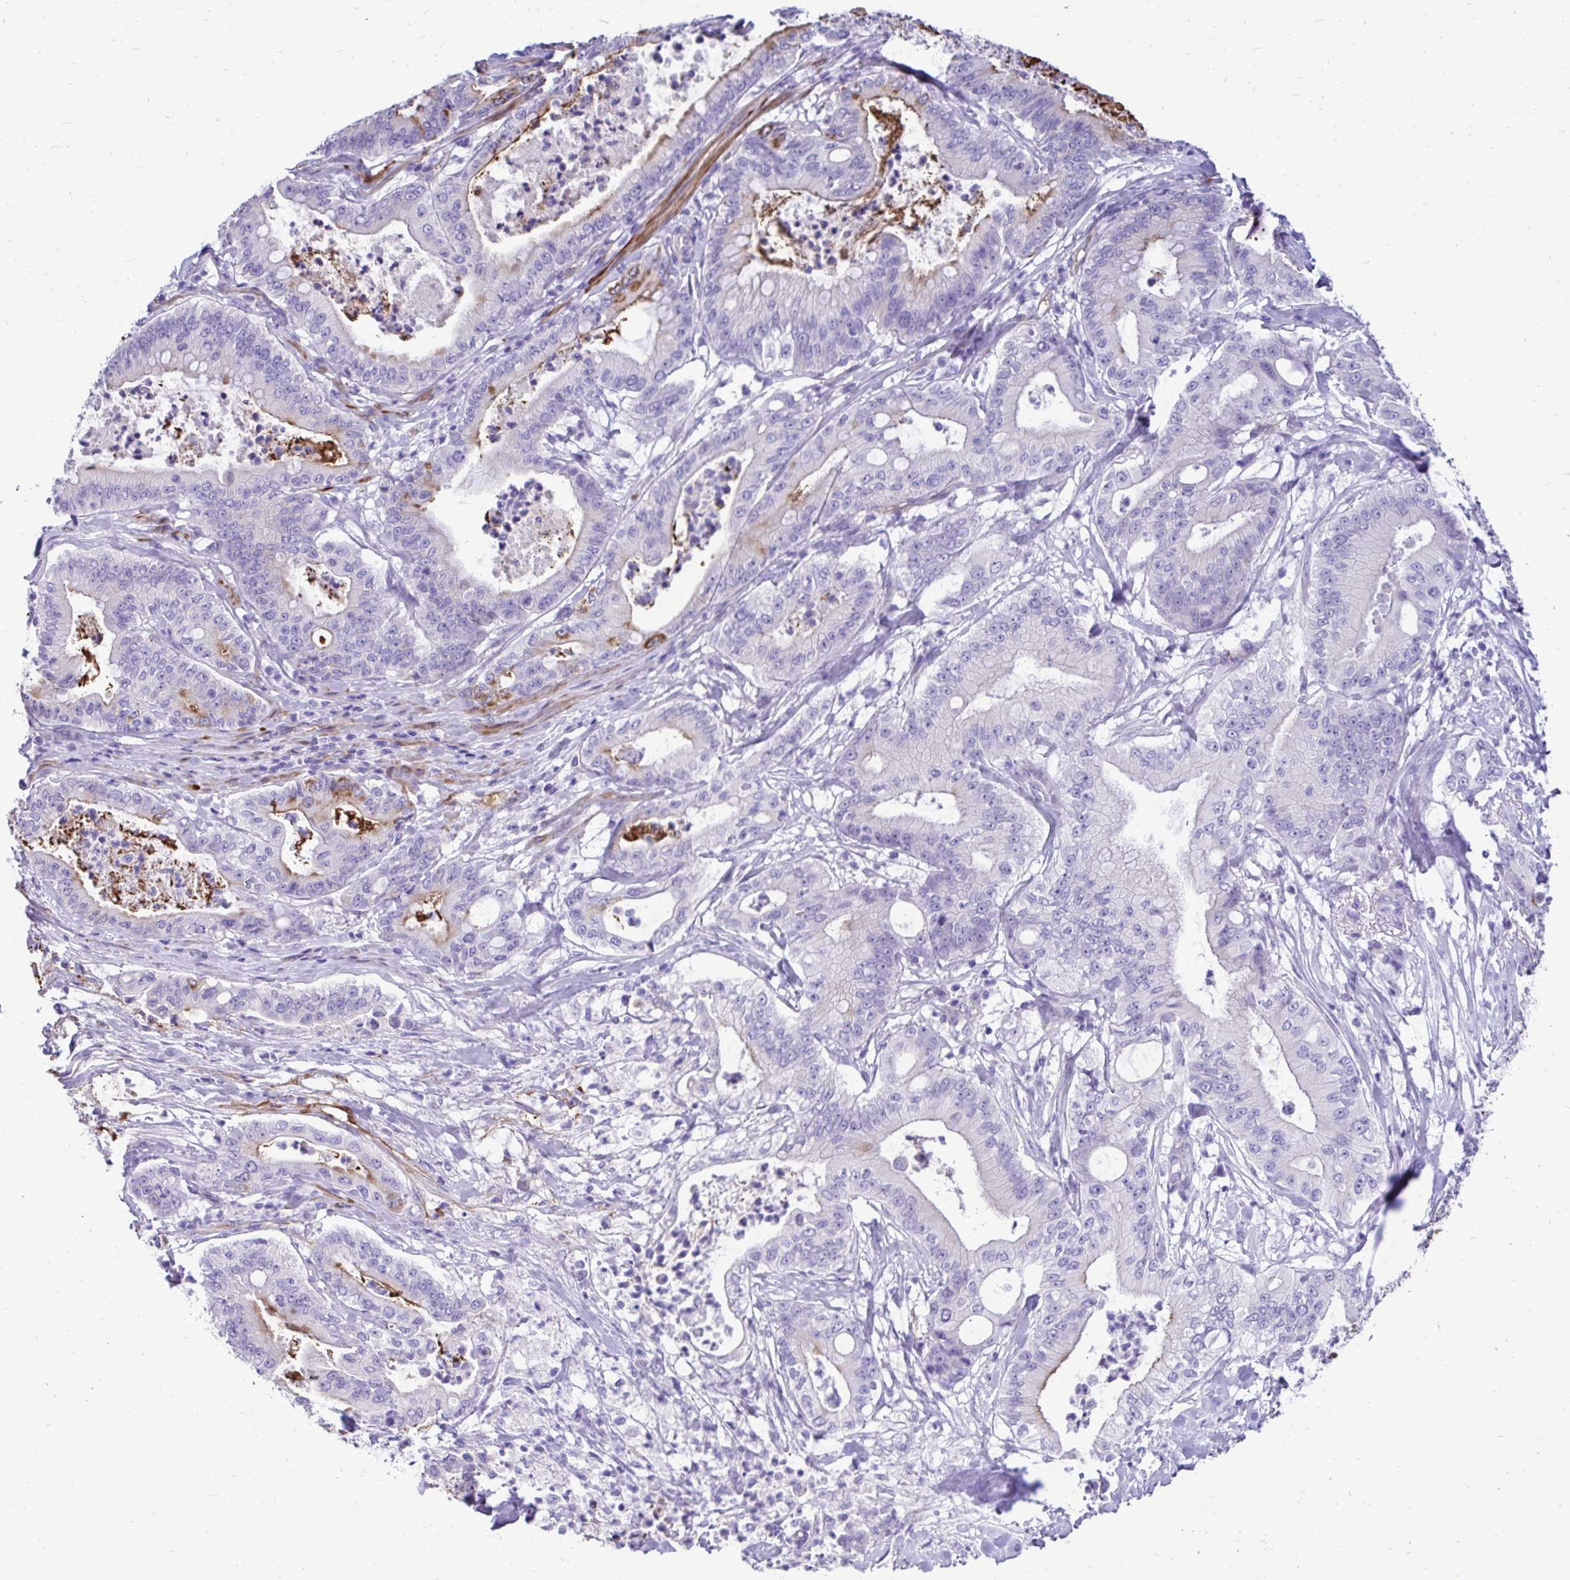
{"staining": {"intensity": "negative", "quantity": "none", "location": "none"}, "tissue": "pancreatic cancer", "cell_type": "Tumor cells", "image_type": "cancer", "snomed": [{"axis": "morphology", "description": "Adenocarcinoma, NOS"}, {"axis": "topography", "description": "Pancreas"}], "caption": "Immunohistochemistry of human pancreatic cancer reveals no positivity in tumor cells. (Stains: DAB immunohistochemistry (IHC) with hematoxylin counter stain, Microscopy: brightfield microscopy at high magnification).", "gene": "ABCG2", "patient": {"sex": "male", "age": 71}}